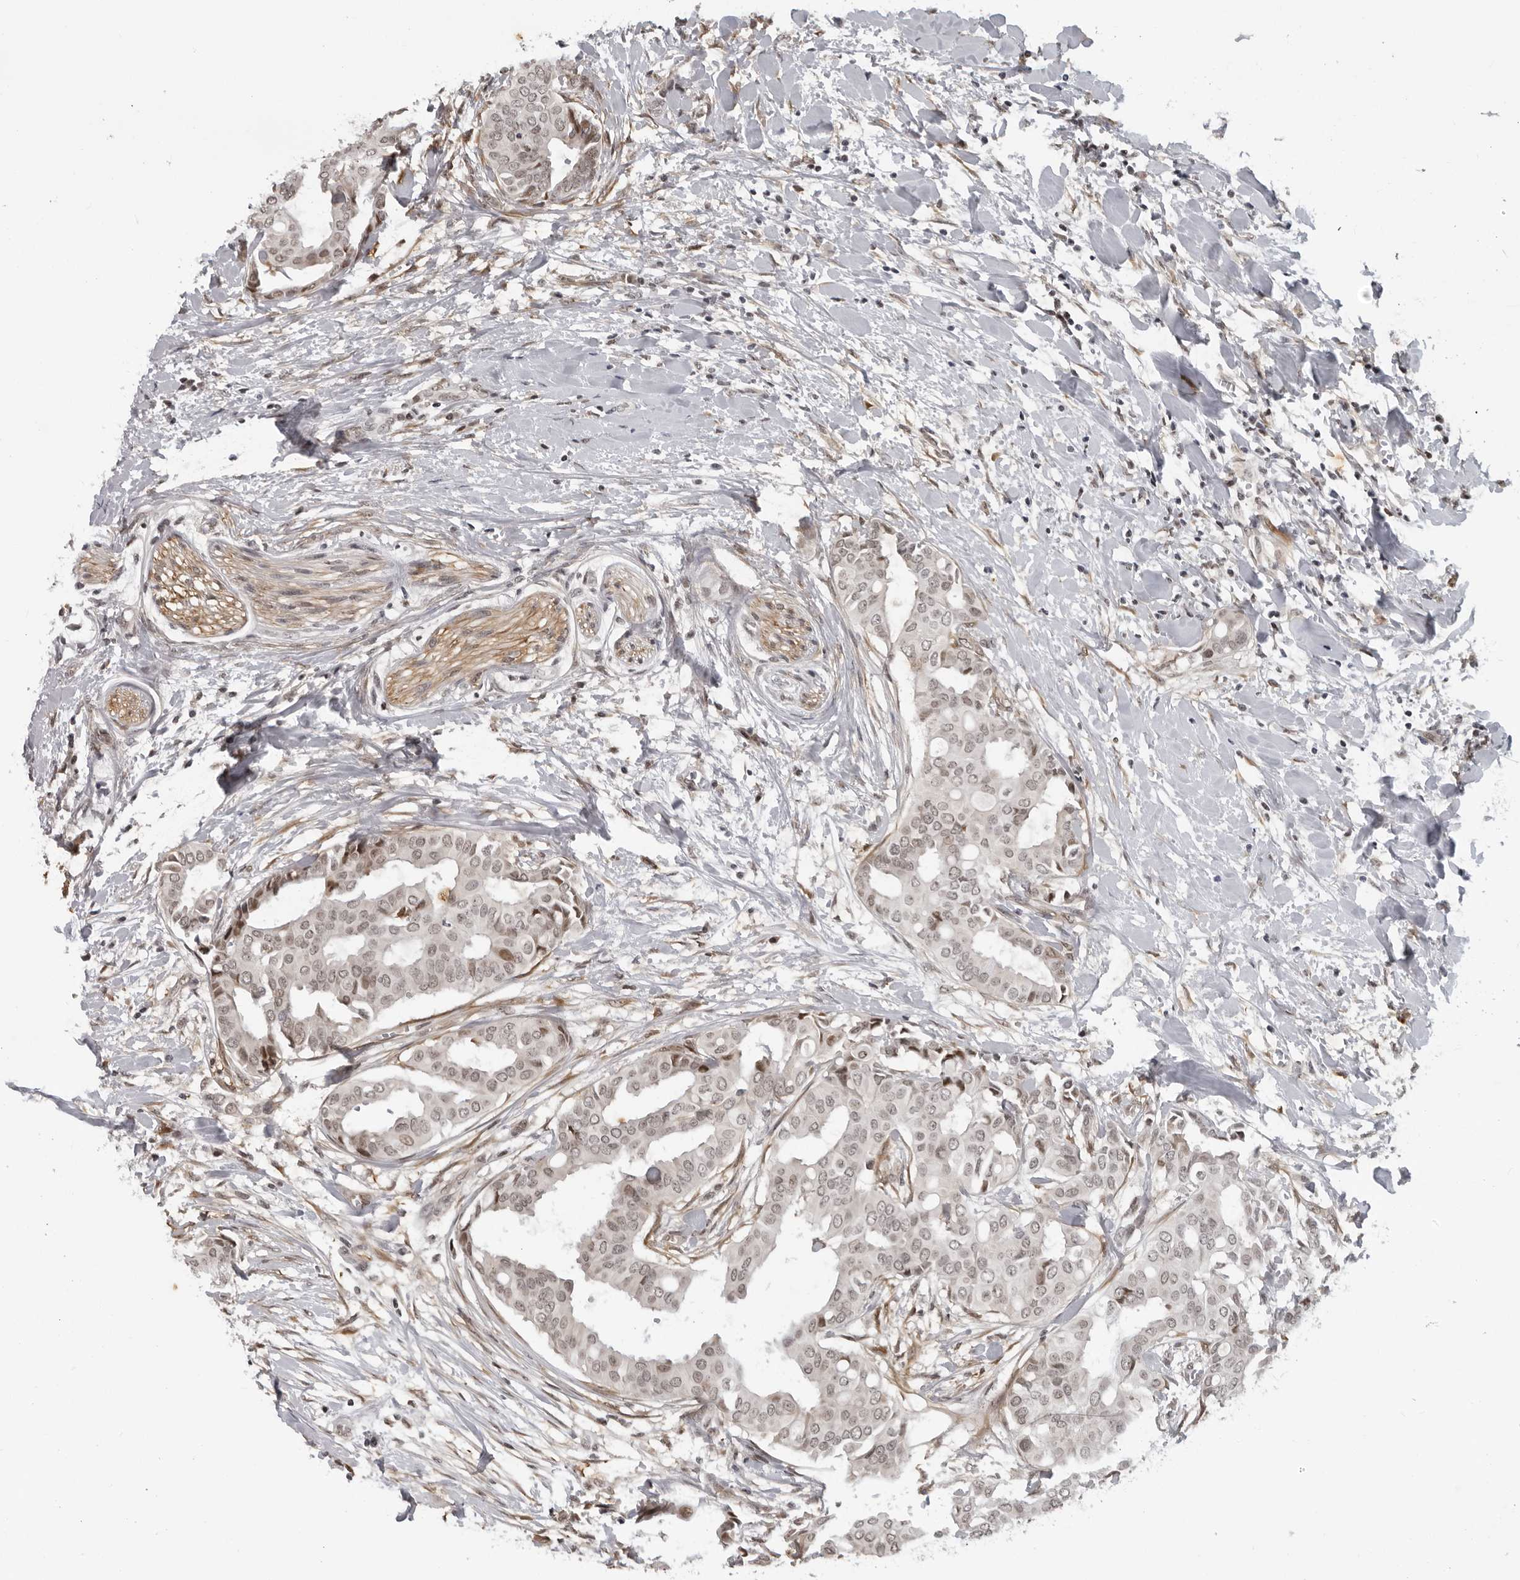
{"staining": {"intensity": "weak", "quantity": ">75%", "location": "nuclear"}, "tissue": "head and neck cancer", "cell_type": "Tumor cells", "image_type": "cancer", "snomed": [{"axis": "morphology", "description": "Adenocarcinoma, NOS"}, {"axis": "topography", "description": "Salivary gland"}, {"axis": "topography", "description": "Head-Neck"}], "caption": "Protein expression analysis of head and neck cancer exhibits weak nuclear expression in about >75% of tumor cells.", "gene": "MAF", "patient": {"sex": "female", "age": 59}}